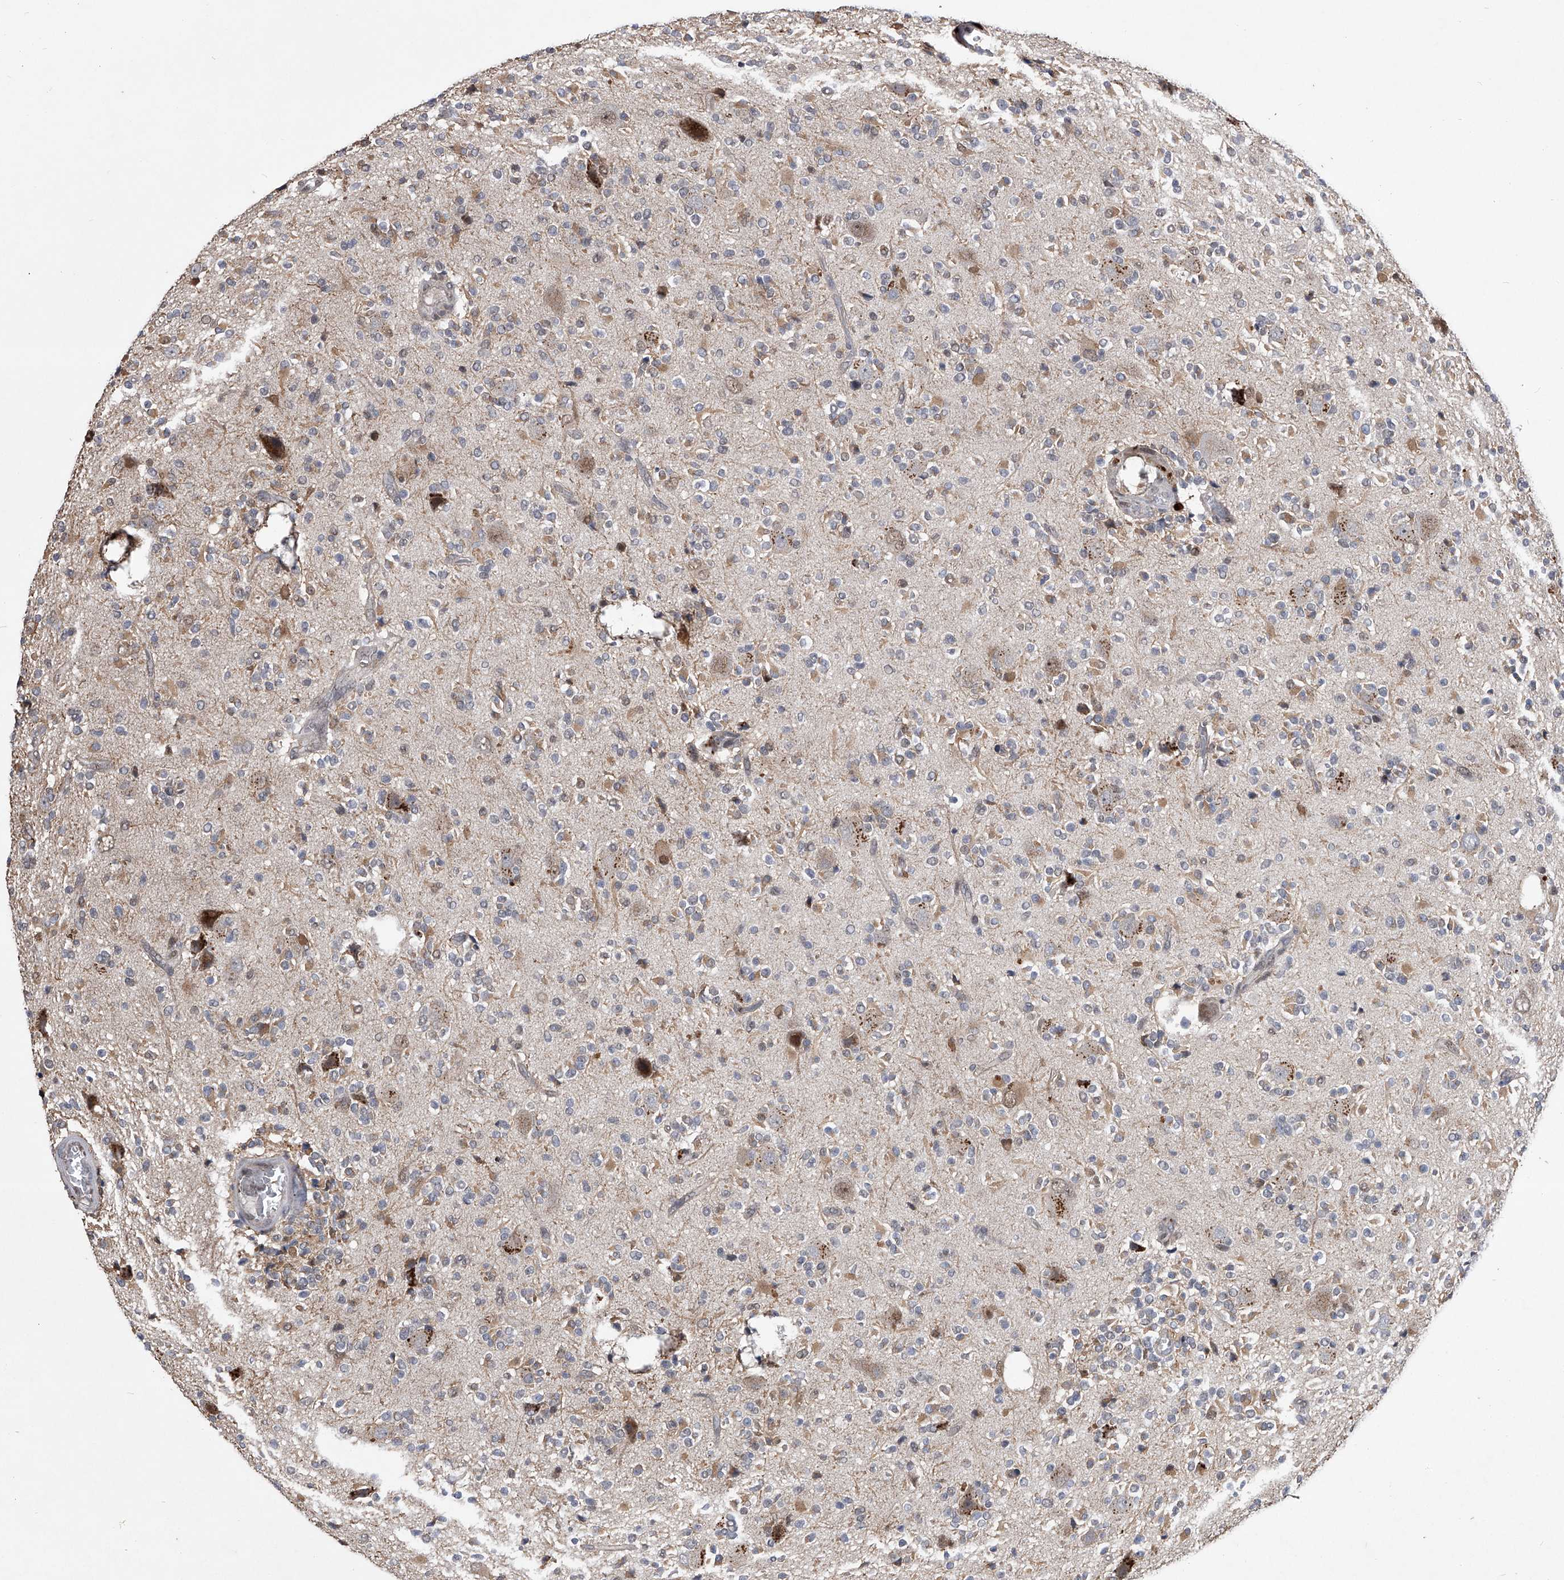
{"staining": {"intensity": "weak", "quantity": "<25%", "location": "cytoplasmic/membranous"}, "tissue": "glioma", "cell_type": "Tumor cells", "image_type": "cancer", "snomed": [{"axis": "morphology", "description": "Glioma, malignant, High grade"}, {"axis": "topography", "description": "Brain"}], "caption": "DAB immunohistochemical staining of high-grade glioma (malignant) reveals no significant expression in tumor cells.", "gene": "CMTR1", "patient": {"sex": "male", "age": 34}}